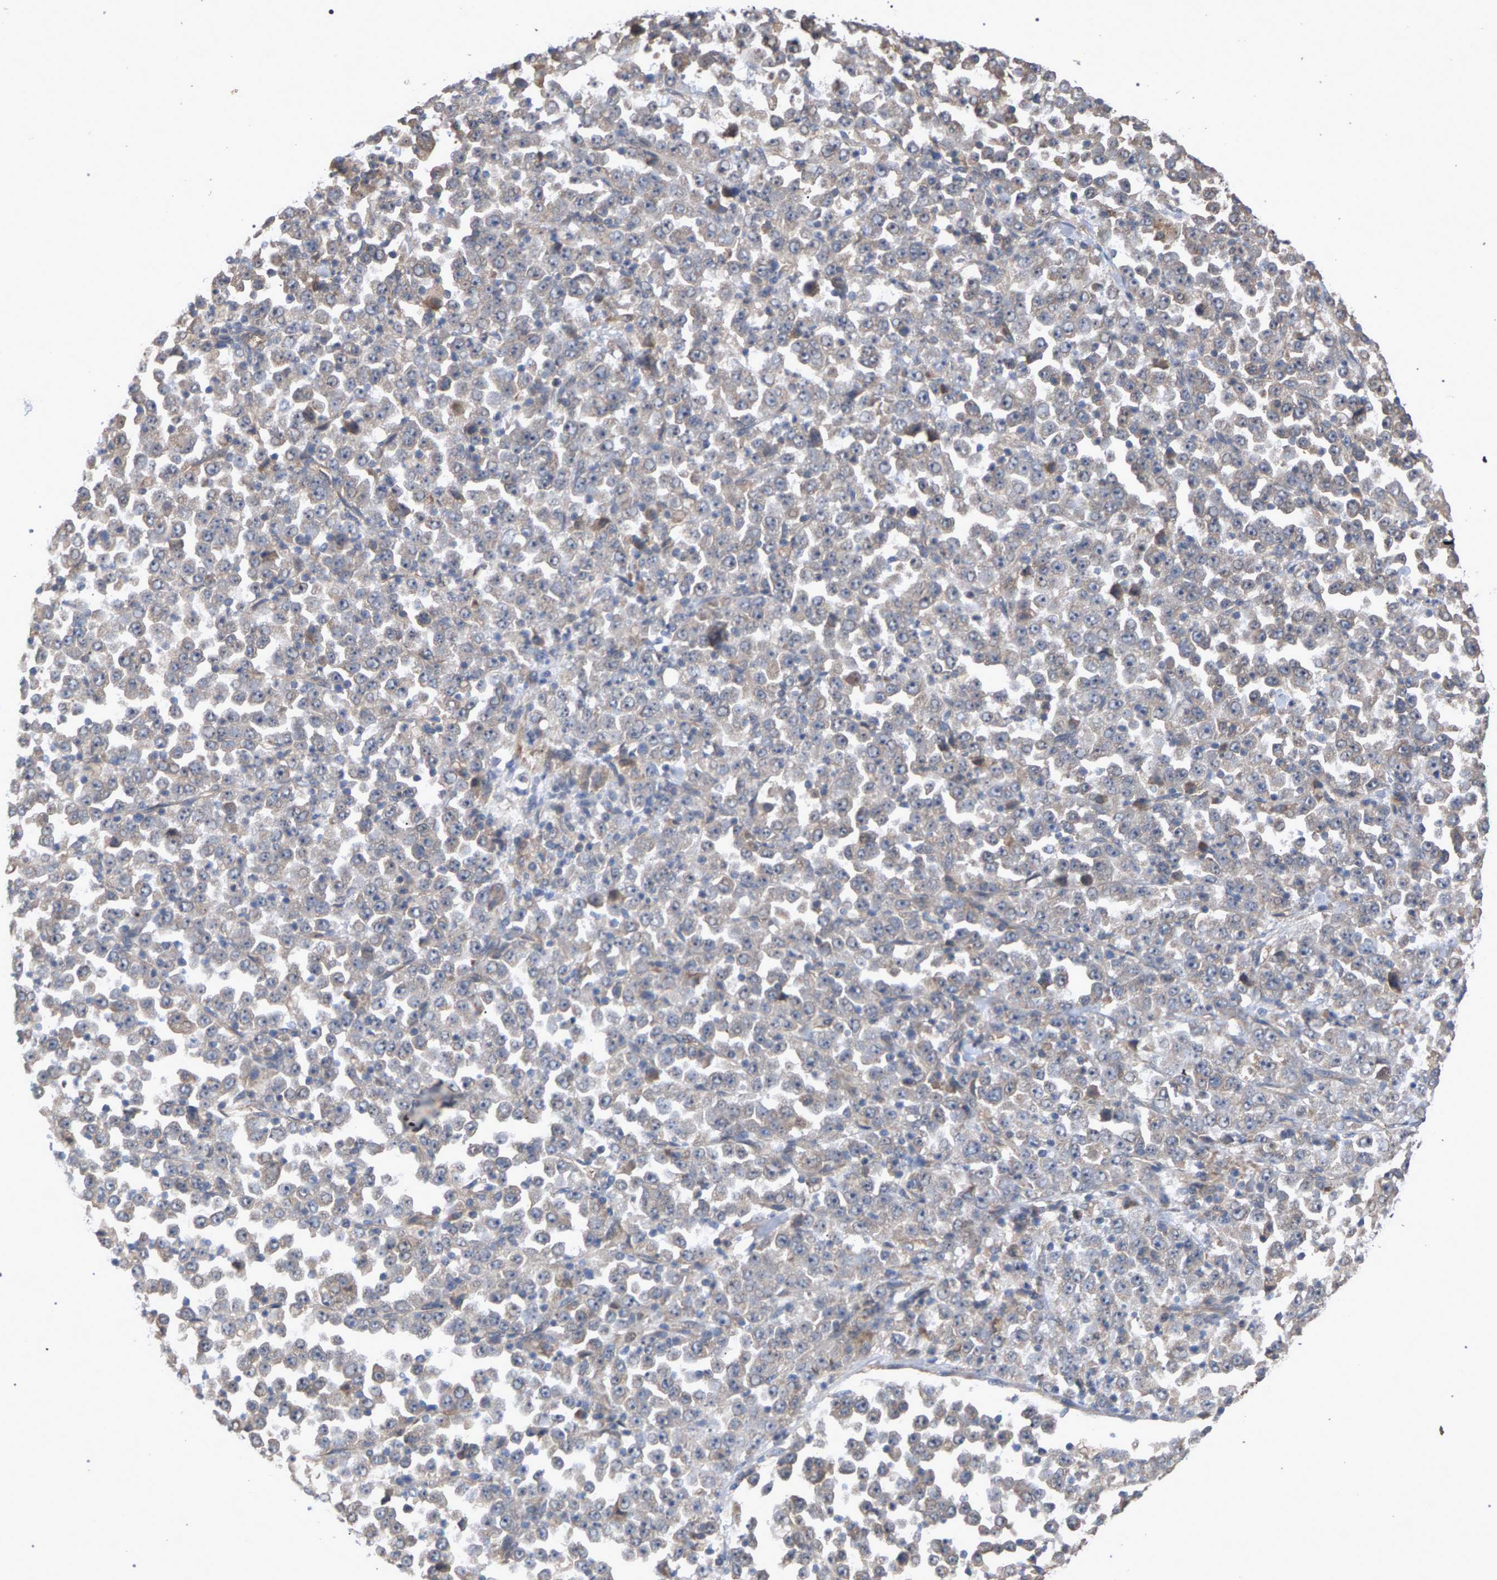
{"staining": {"intensity": "negative", "quantity": "none", "location": "none"}, "tissue": "stomach cancer", "cell_type": "Tumor cells", "image_type": "cancer", "snomed": [{"axis": "morphology", "description": "Normal tissue, NOS"}, {"axis": "morphology", "description": "Adenocarcinoma, NOS"}, {"axis": "topography", "description": "Stomach, upper"}, {"axis": "topography", "description": "Stomach"}], "caption": "The IHC photomicrograph has no significant positivity in tumor cells of stomach cancer (adenocarcinoma) tissue. (Stains: DAB (3,3'-diaminobenzidine) immunohistochemistry with hematoxylin counter stain, Microscopy: brightfield microscopy at high magnification).", "gene": "SLC4A4", "patient": {"sex": "male", "age": 59}}